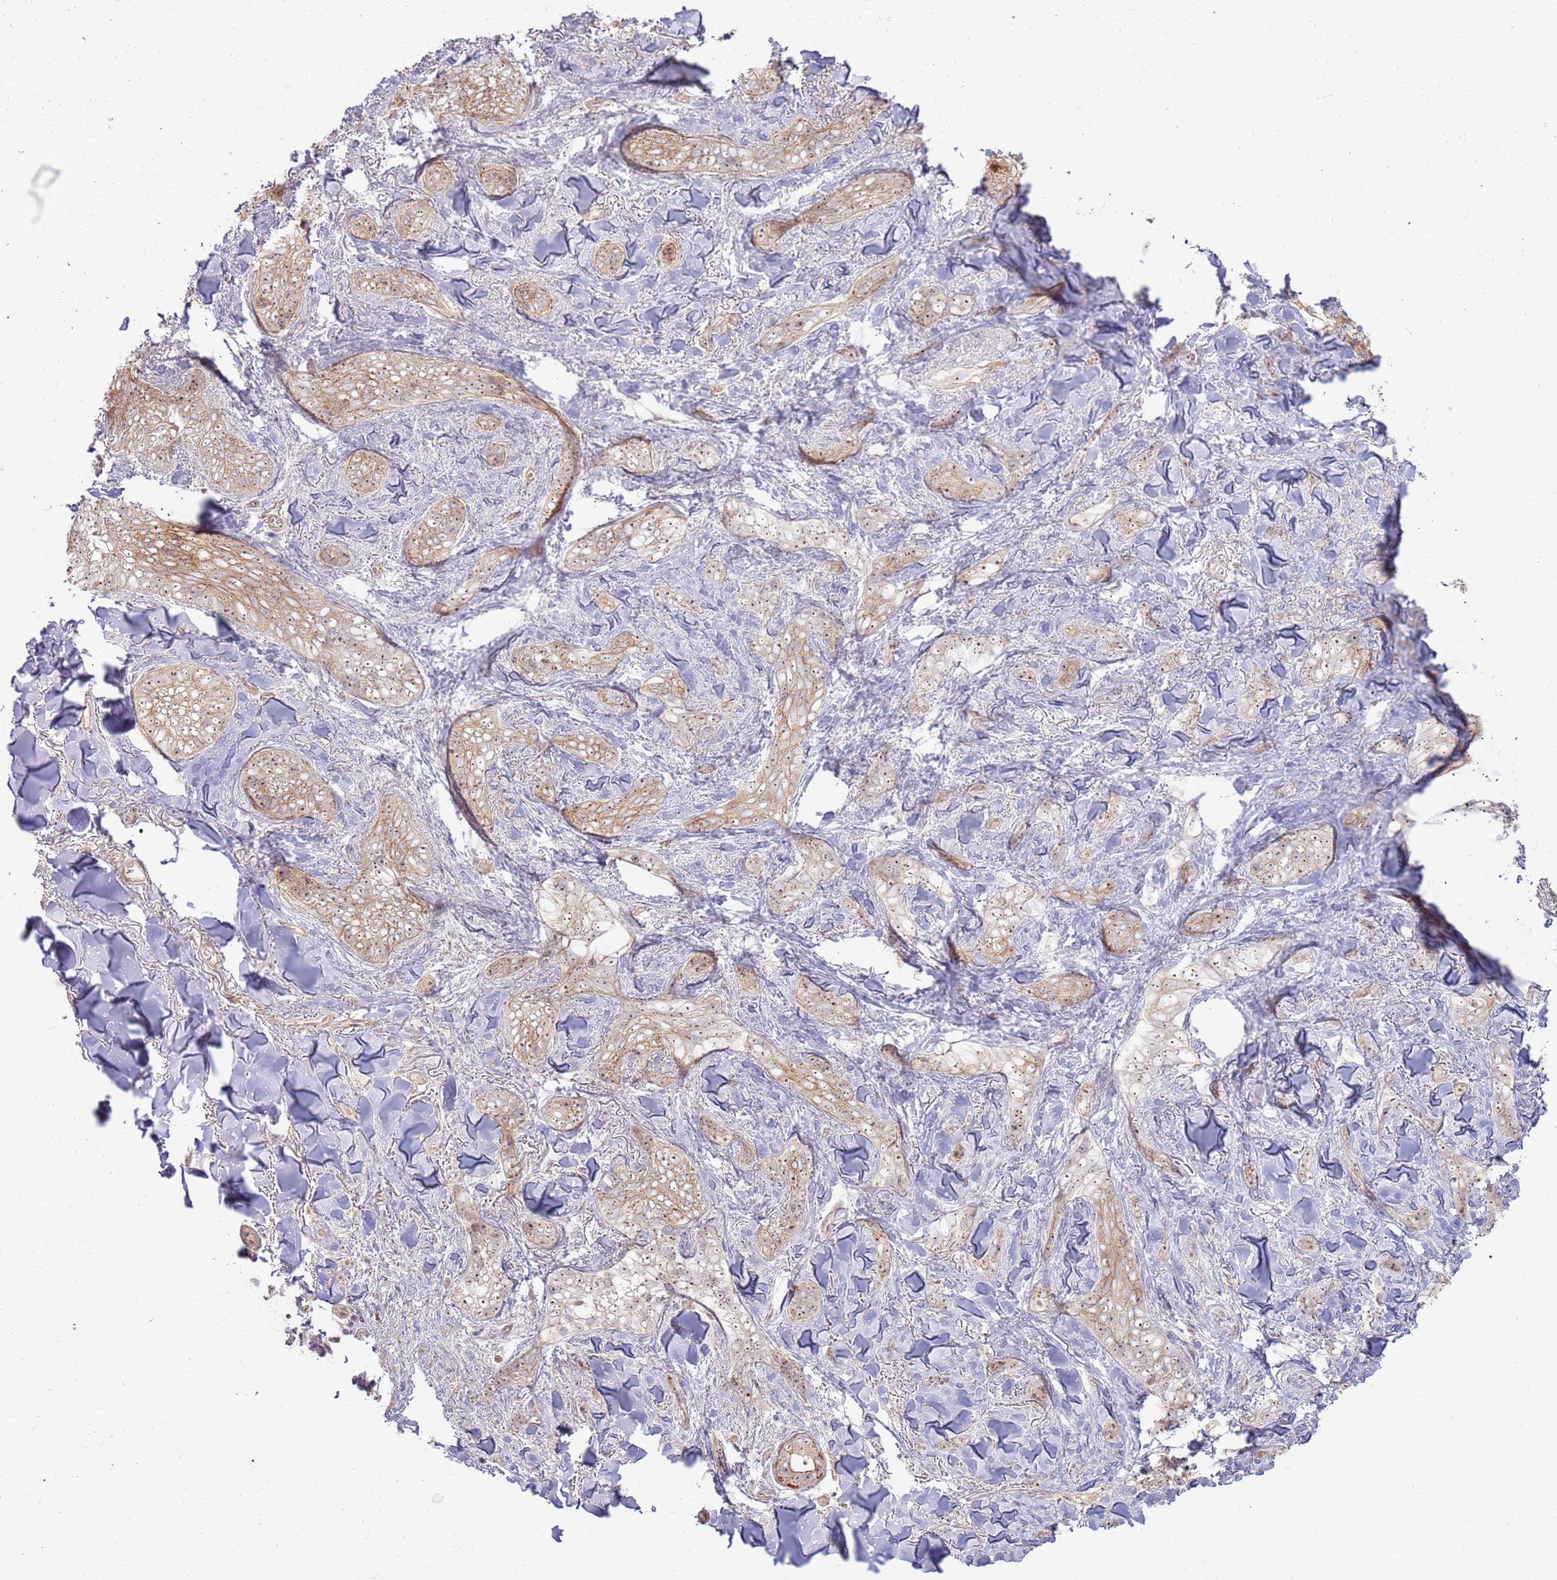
{"staining": {"intensity": "moderate", "quantity": ">75%", "location": "cytoplasmic/membranous,nuclear"}, "tissue": "skin cancer", "cell_type": "Tumor cells", "image_type": "cancer", "snomed": [{"axis": "morphology", "description": "Basal cell carcinoma"}, {"axis": "topography", "description": "Skin"}], "caption": "High-magnification brightfield microscopy of skin cancer stained with DAB (brown) and counterstained with hematoxylin (blue). tumor cells exhibit moderate cytoplasmic/membranous and nuclear expression is present in about>75% of cells.", "gene": "CNPY1", "patient": {"sex": "female", "age": 55}}